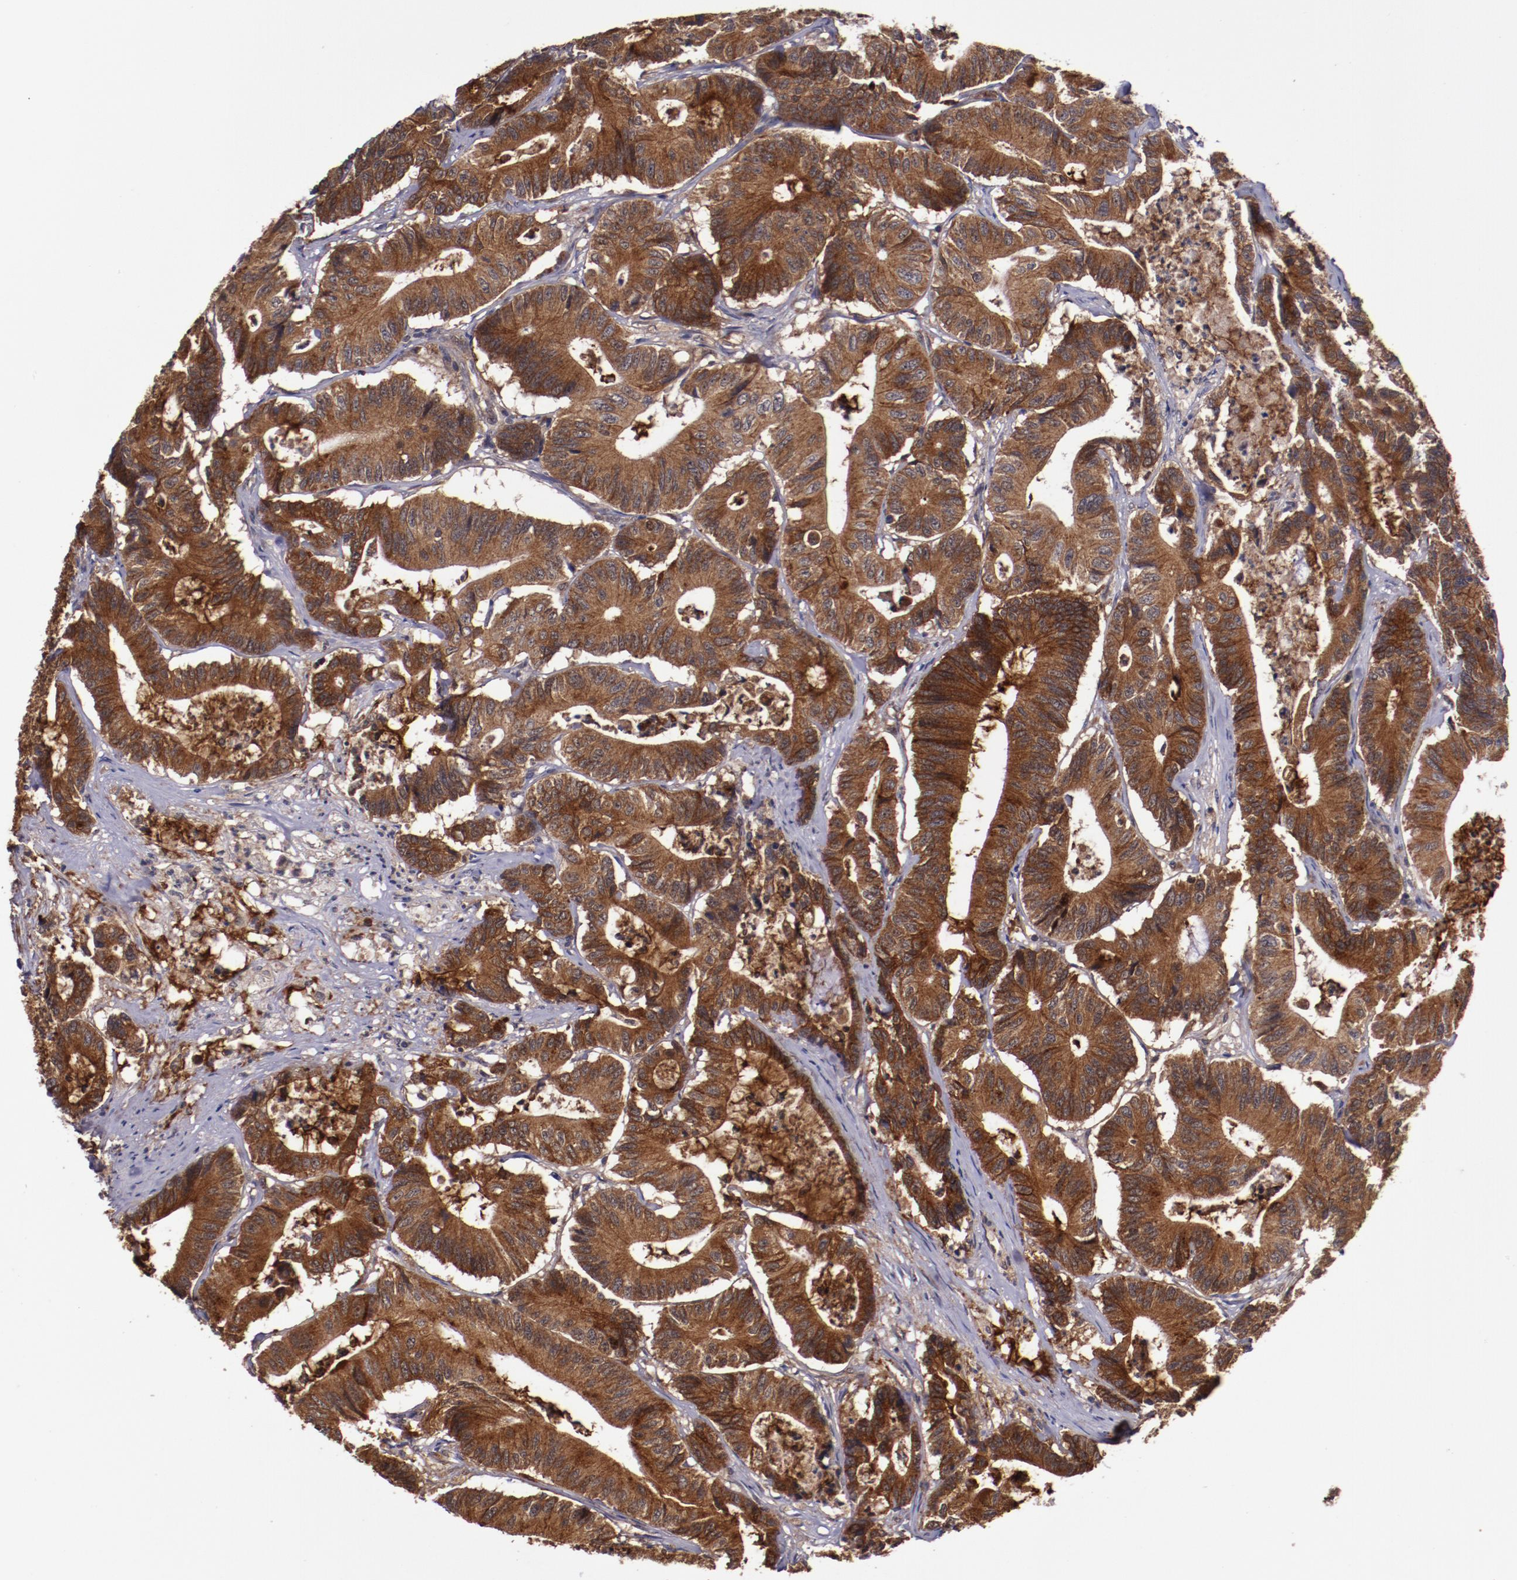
{"staining": {"intensity": "strong", "quantity": ">75%", "location": "cytoplasmic/membranous"}, "tissue": "colorectal cancer", "cell_type": "Tumor cells", "image_type": "cancer", "snomed": [{"axis": "morphology", "description": "Adenocarcinoma, NOS"}, {"axis": "topography", "description": "Colon"}], "caption": "Protein staining shows strong cytoplasmic/membranous positivity in approximately >75% of tumor cells in adenocarcinoma (colorectal).", "gene": "FTSJ1", "patient": {"sex": "female", "age": 84}}